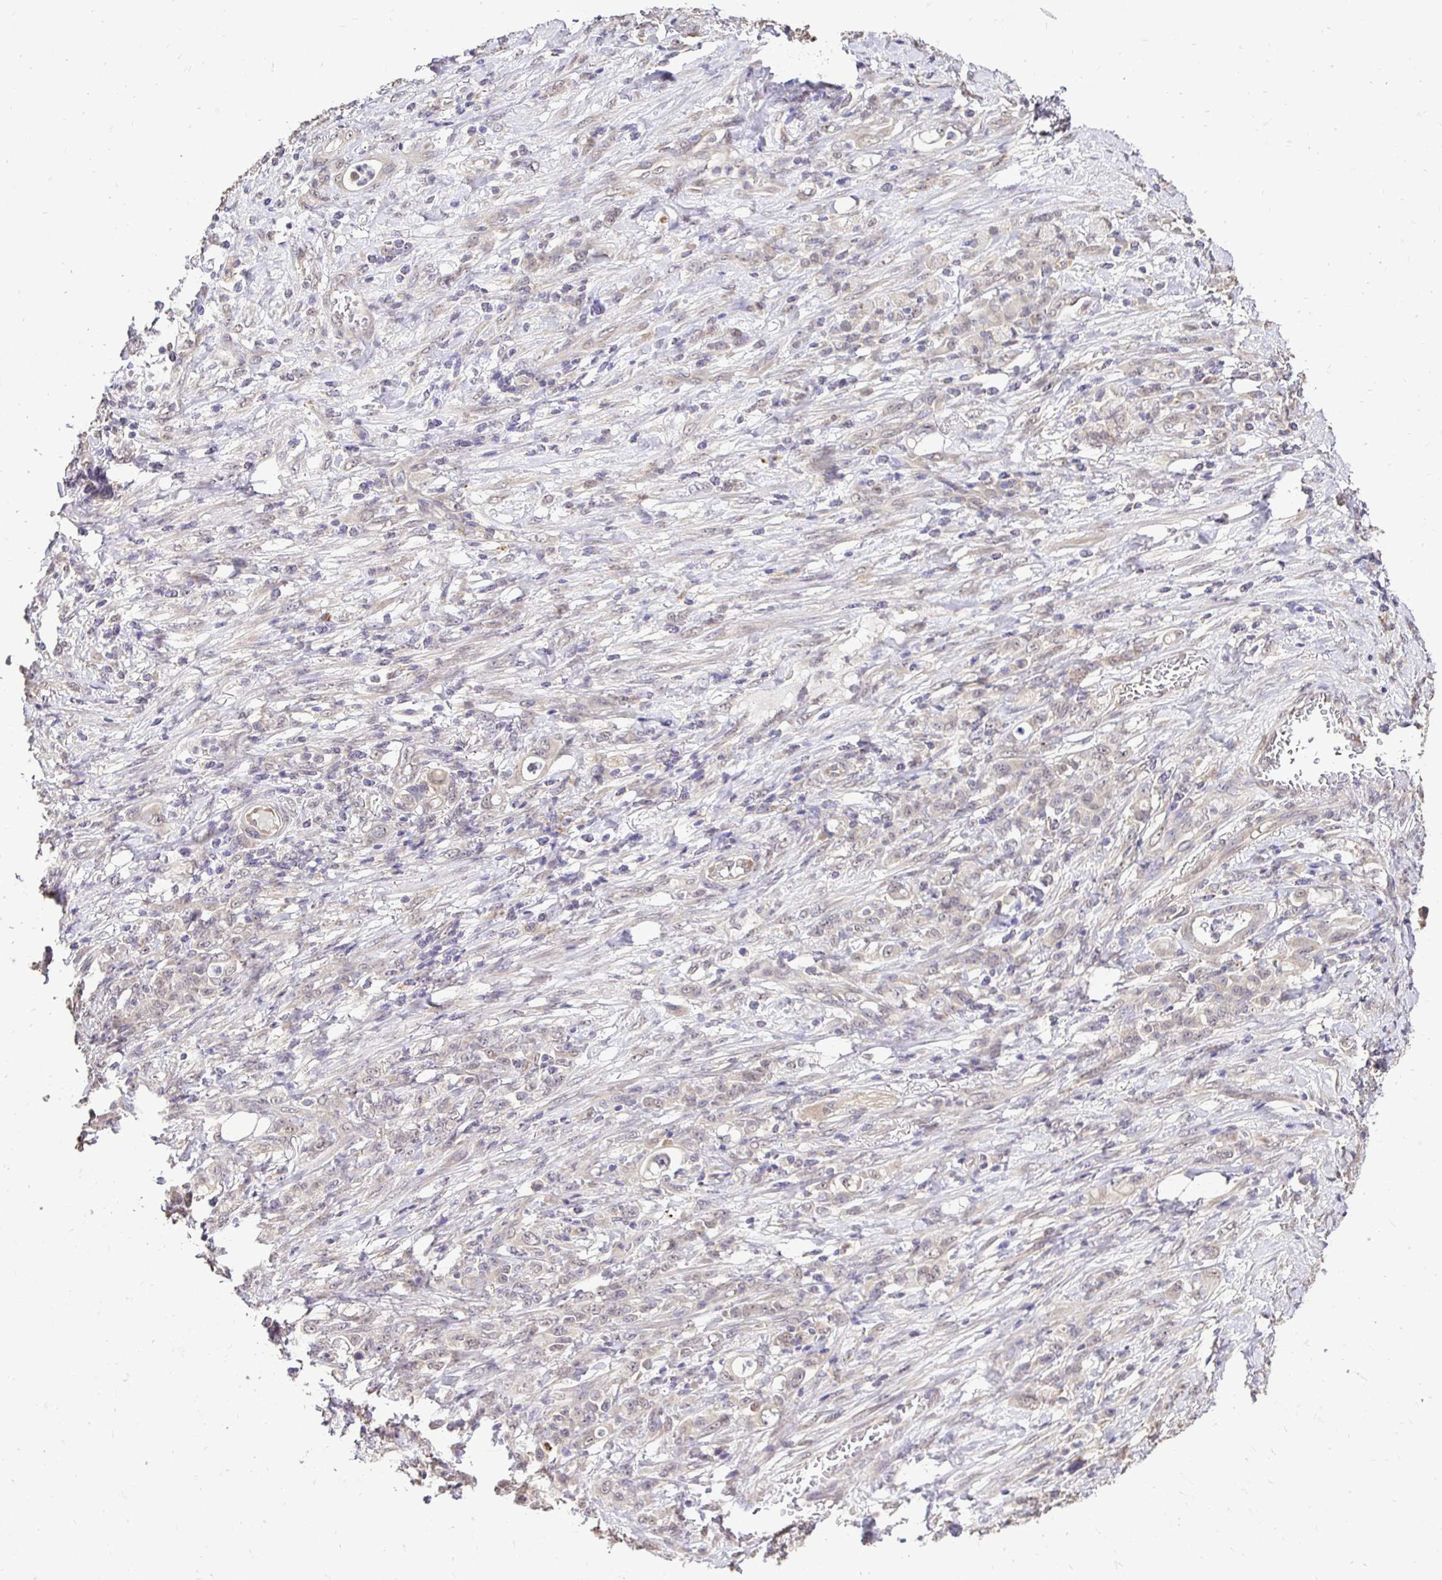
{"staining": {"intensity": "weak", "quantity": "<25%", "location": "cytoplasmic/membranous"}, "tissue": "stomach cancer", "cell_type": "Tumor cells", "image_type": "cancer", "snomed": [{"axis": "morphology", "description": "Adenocarcinoma, NOS"}, {"axis": "topography", "description": "Stomach"}], "caption": "Immunohistochemistry (IHC) of human adenocarcinoma (stomach) displays no staining in tumor cells.", "gene": "RHEBL1", "patient": {"sex": "female", "age": 79}}